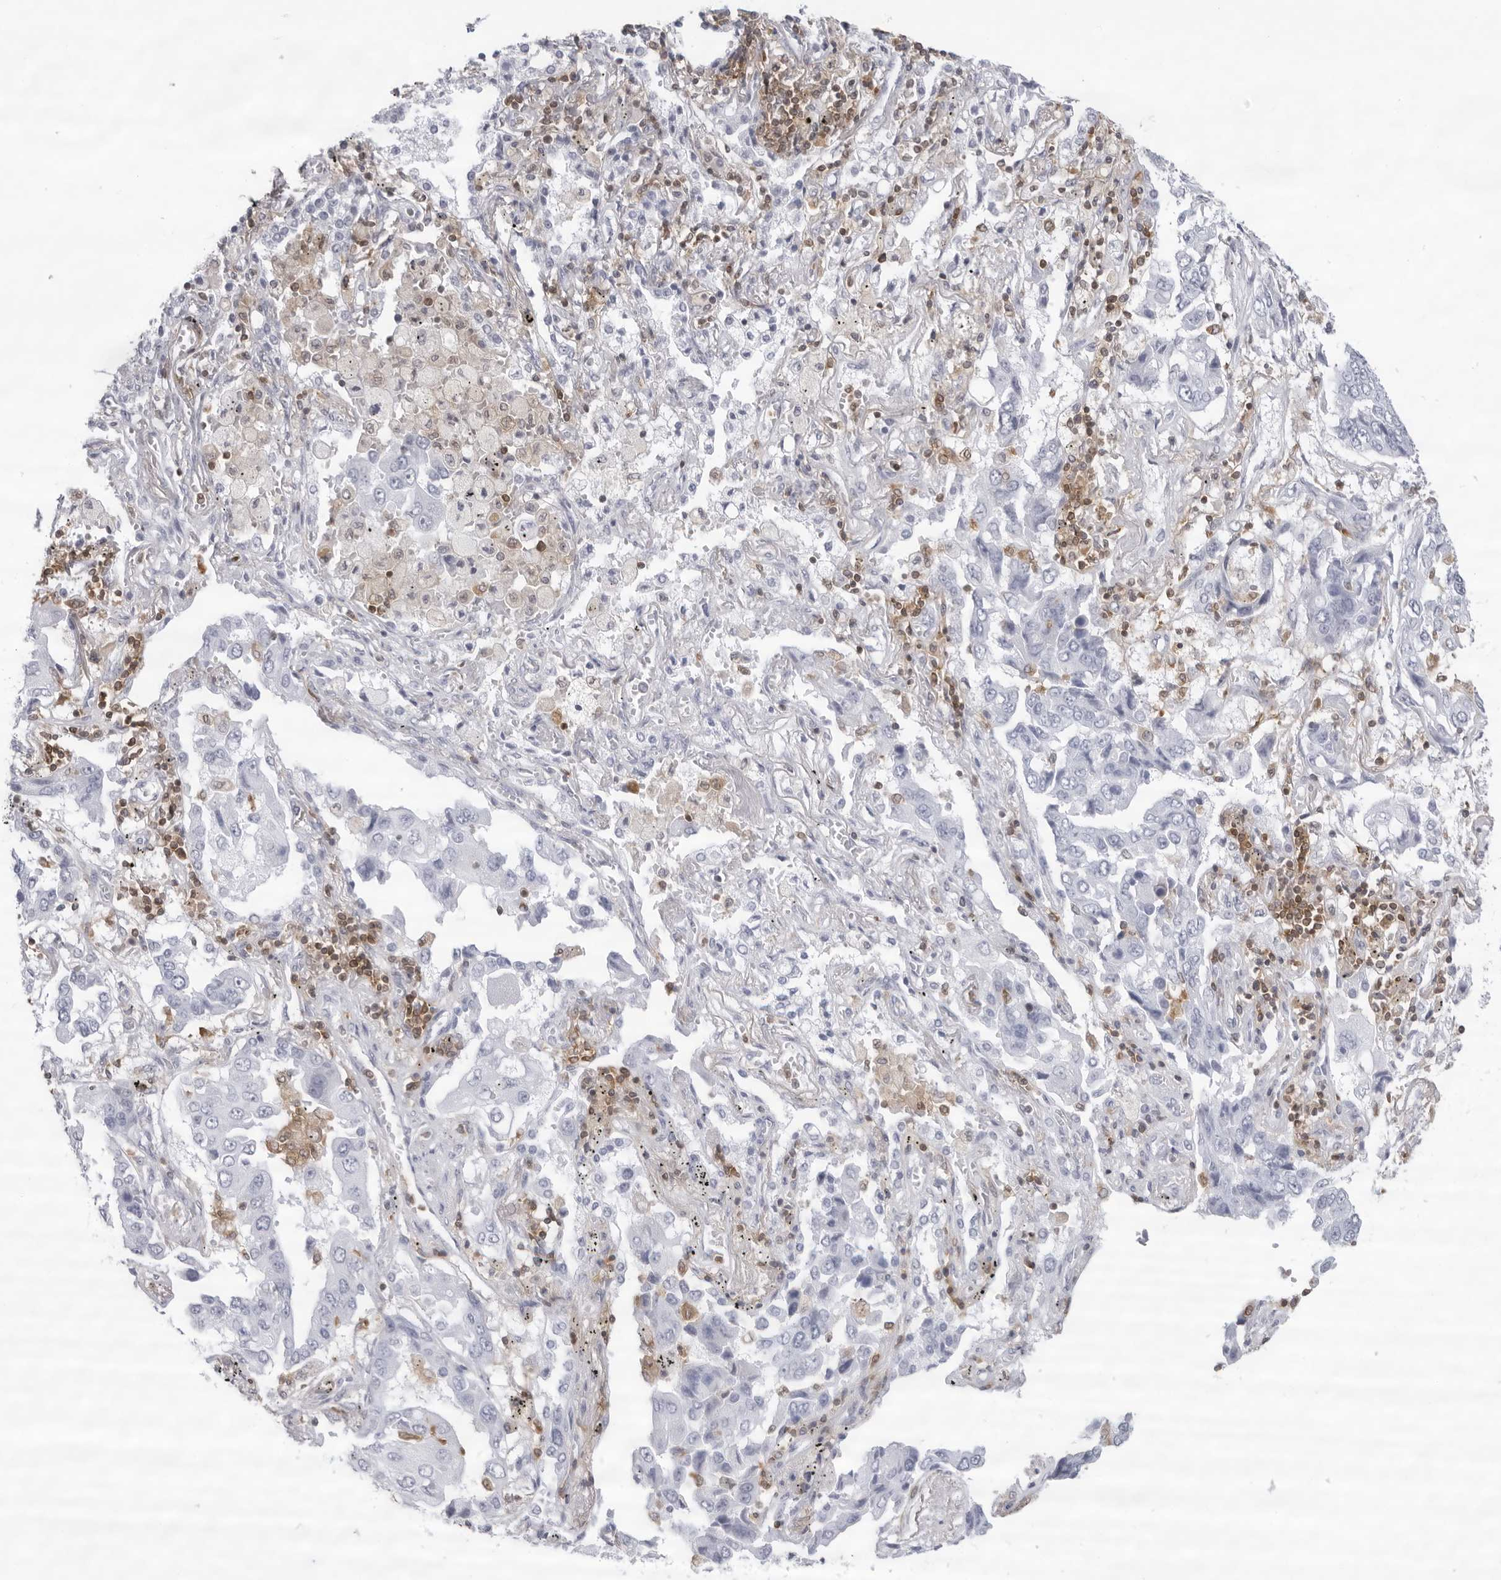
{"staining": {"intensity": "negative", "quantity": "none", "location": "none"}, "tissue": "lung cancer", "cell_type": "Tumor cells", "image_type": "cancer", "snomed": [{"axis": "morphology", "description": "Adenocarcinoma, NOS"}, {"axis": "topography", "description": "Lung"}], "caption": "Adenocarcinoma (lung) stained for a protein using IHC exhibits no expression tumor cells.", "gene": "FMNL1", "patient": {"sex": "female", "age": 65}}